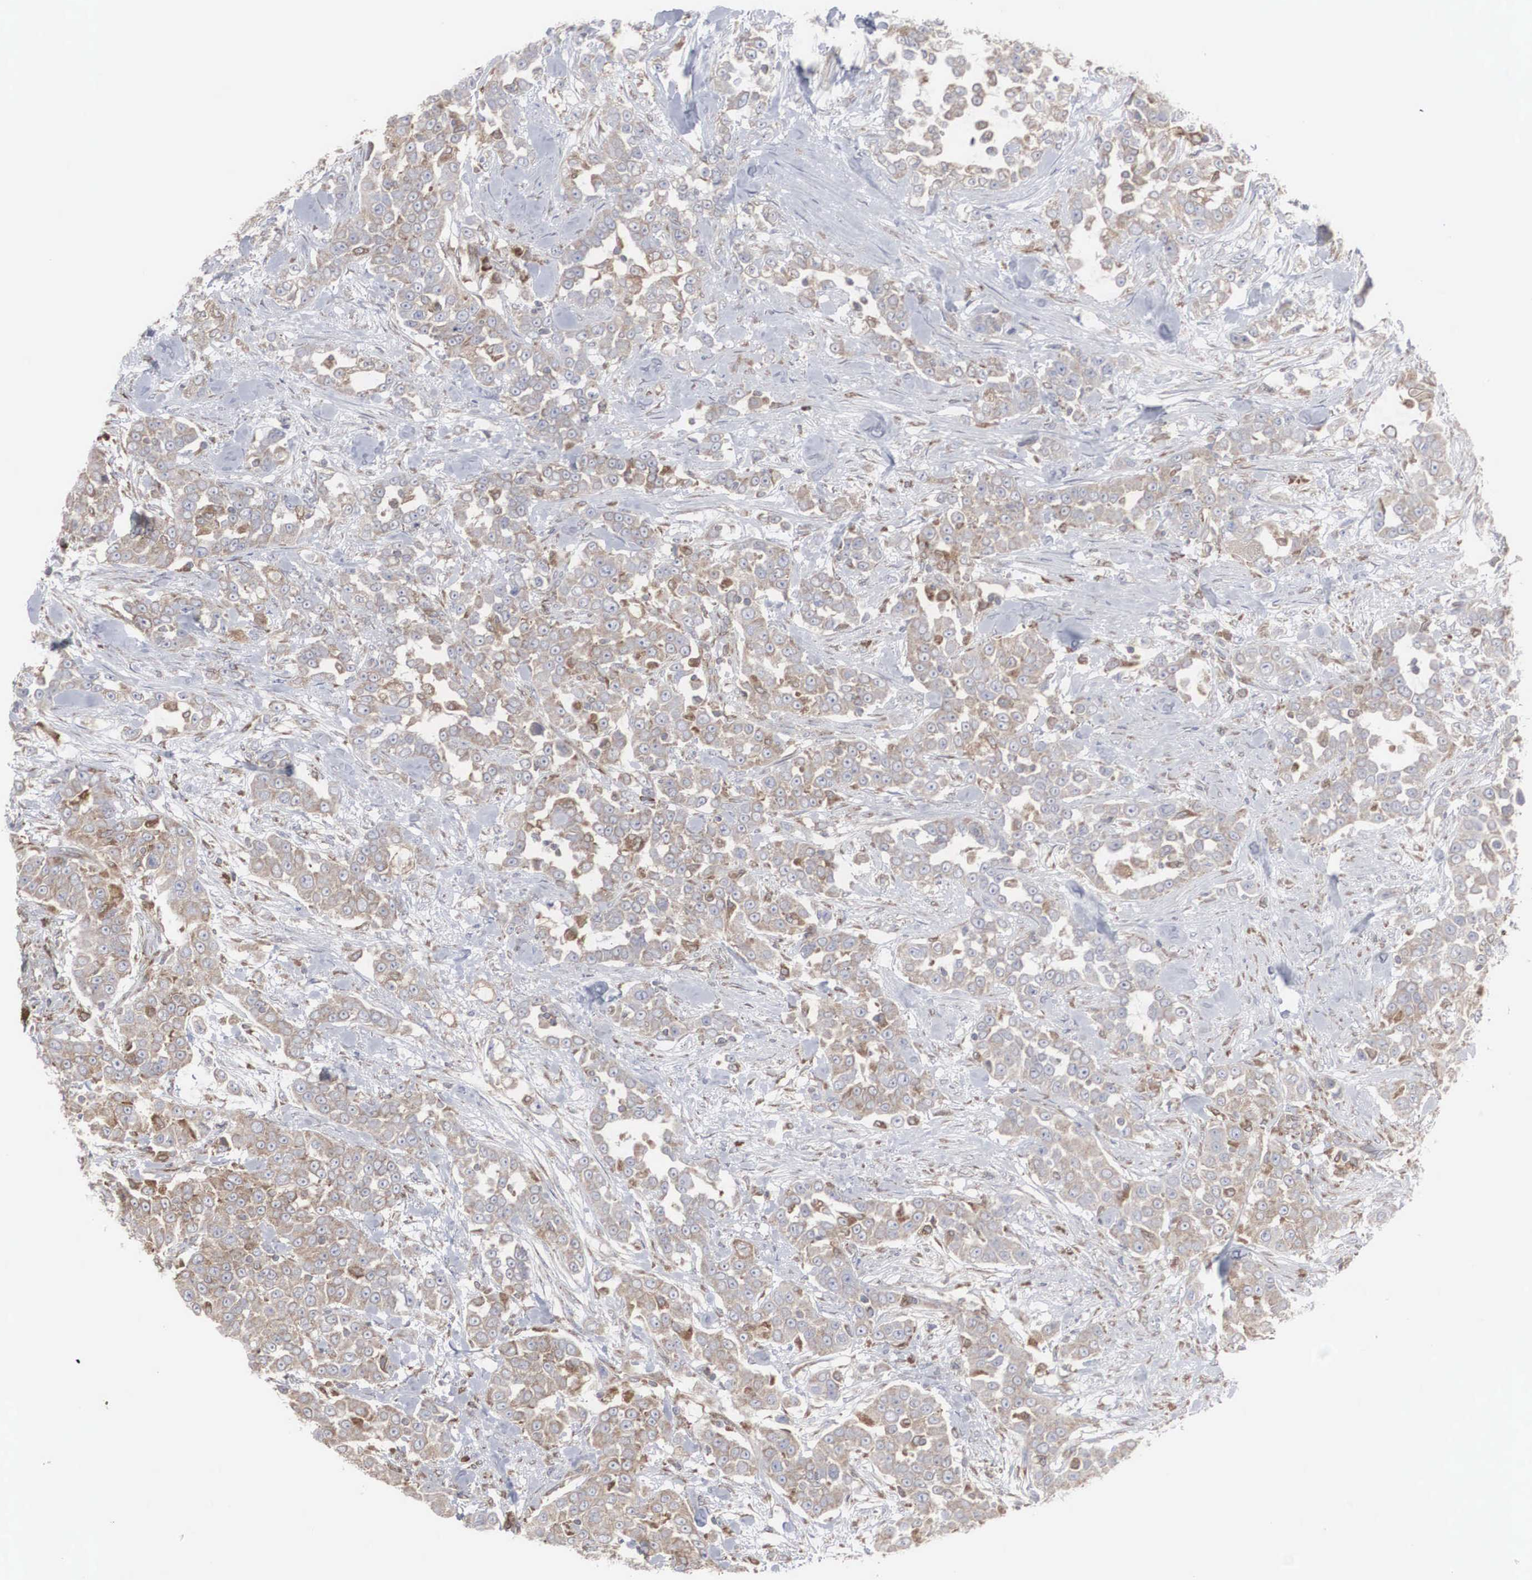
{"staining": {"intensity": "weak", "quantity": ">75%", "location": "cytoplasmic/membranous"}, "tissue": "urothelial cancer", "cell_type": "Tumor cells", "image_type": "cancer", "snomed": [{"axis": "morphology", "description": "Urothelial carcinoma, High grade"}, {"axis": "topography", "description": "Urinary bladder"}], "caption": "Urothelial cancer stained with a brown dye shows weak cytoplasmic/membranous positive expression in approximately >75% of tumor cells.", "gene": "MIA2", "patient": {"sex": "female", "age": 80}}